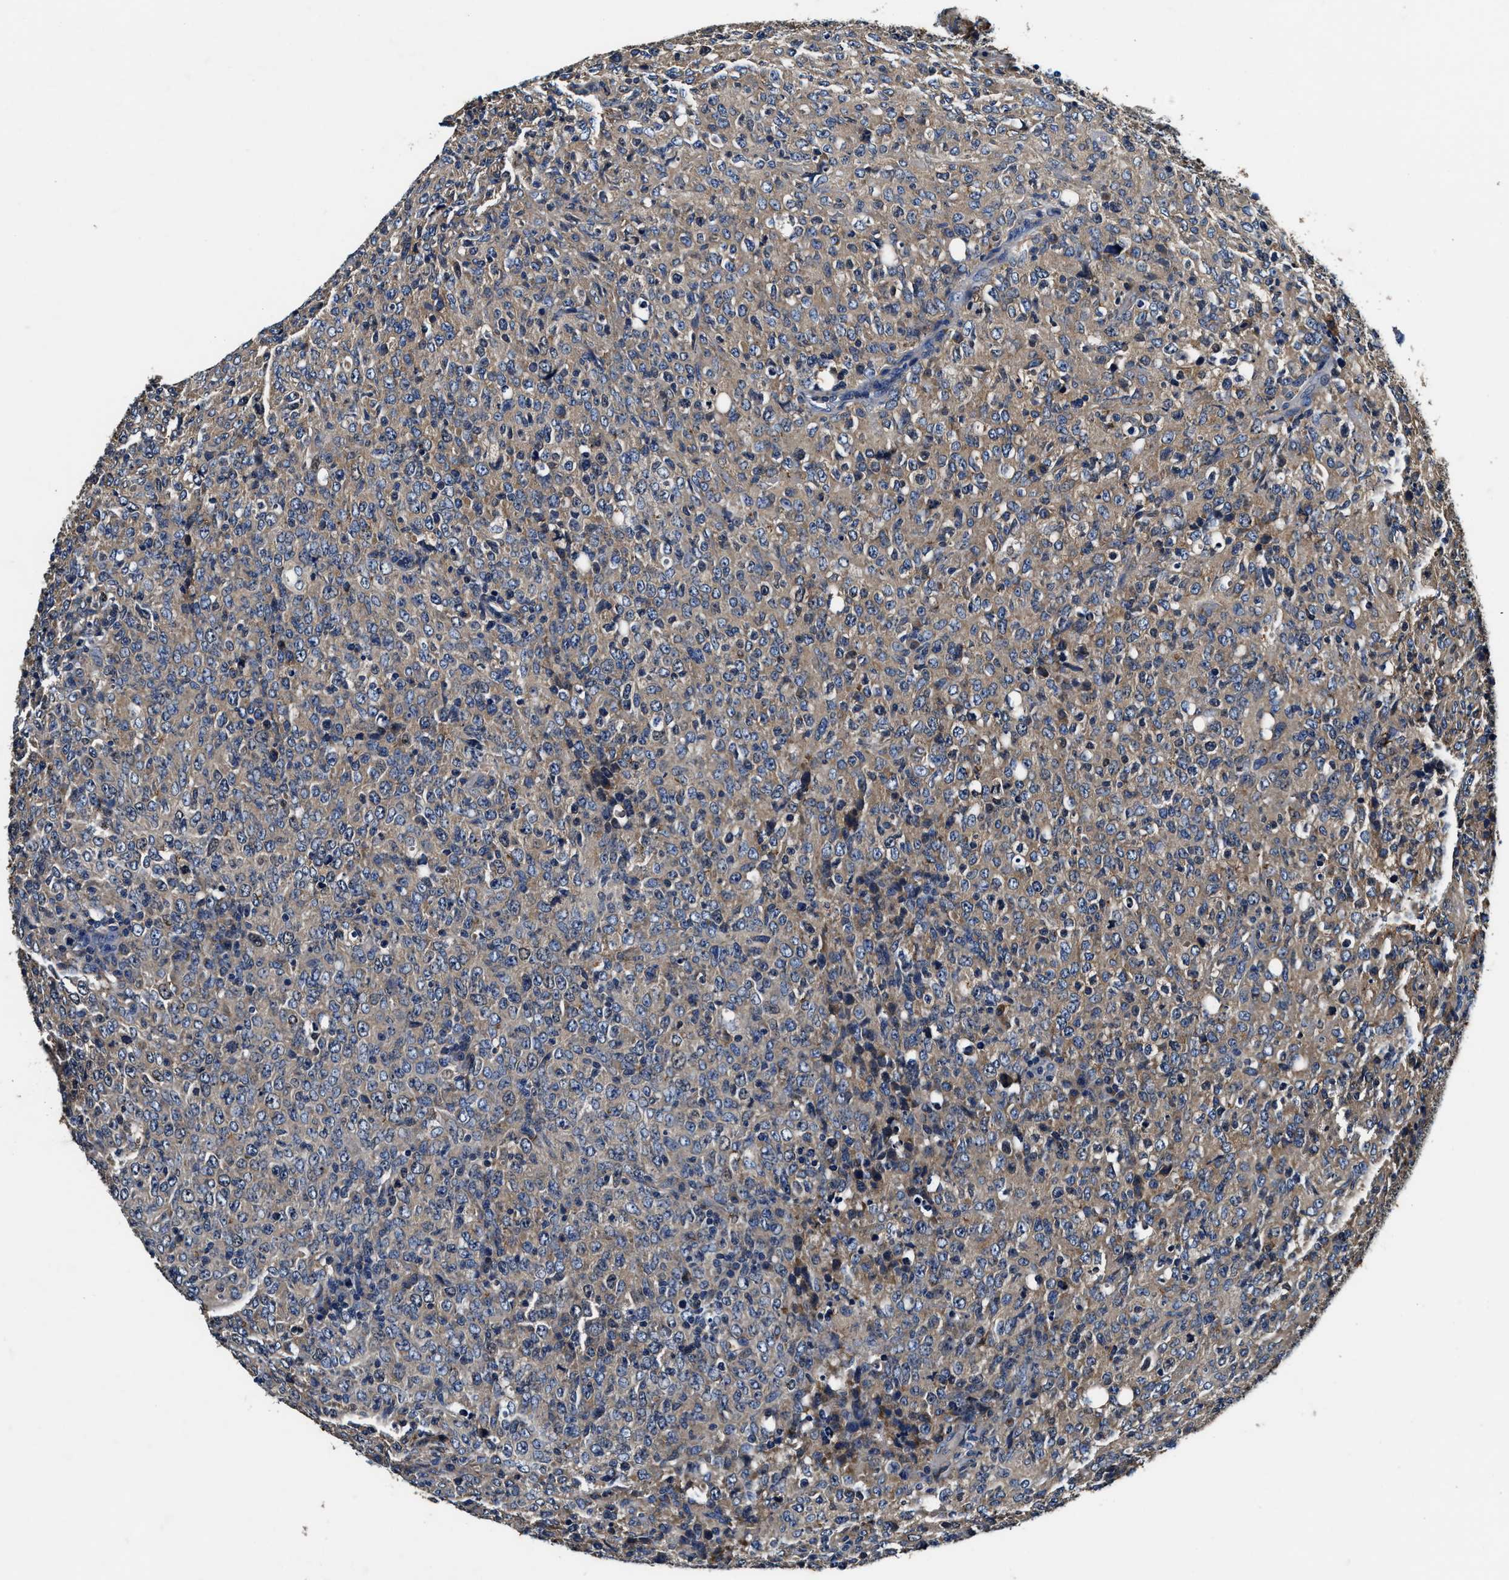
{"staining": {"intensity": "weak", "quantity": ">75%", "location": "cytoplasmic/membranous"}, "tissue": "lymphoma", "cell_type": "Tumor cells", "image_type": "cancer", "snomed": [{"axis": "morphology", "description": "Malignant lymphoma, non-Hodgkin's type, High grade"}, {"axis": "topography", "description": "Tonsil"}], "caption": "Immunohistochemical staining of high-grade malignant lymphoma, non-Hodgkin's type demonstrates weak cytoplasmic/membranous protein positivity in approximately >75% of tumor cells.", "gene": "PI4KB", "patient": {"sex": "female", "age": 36}}